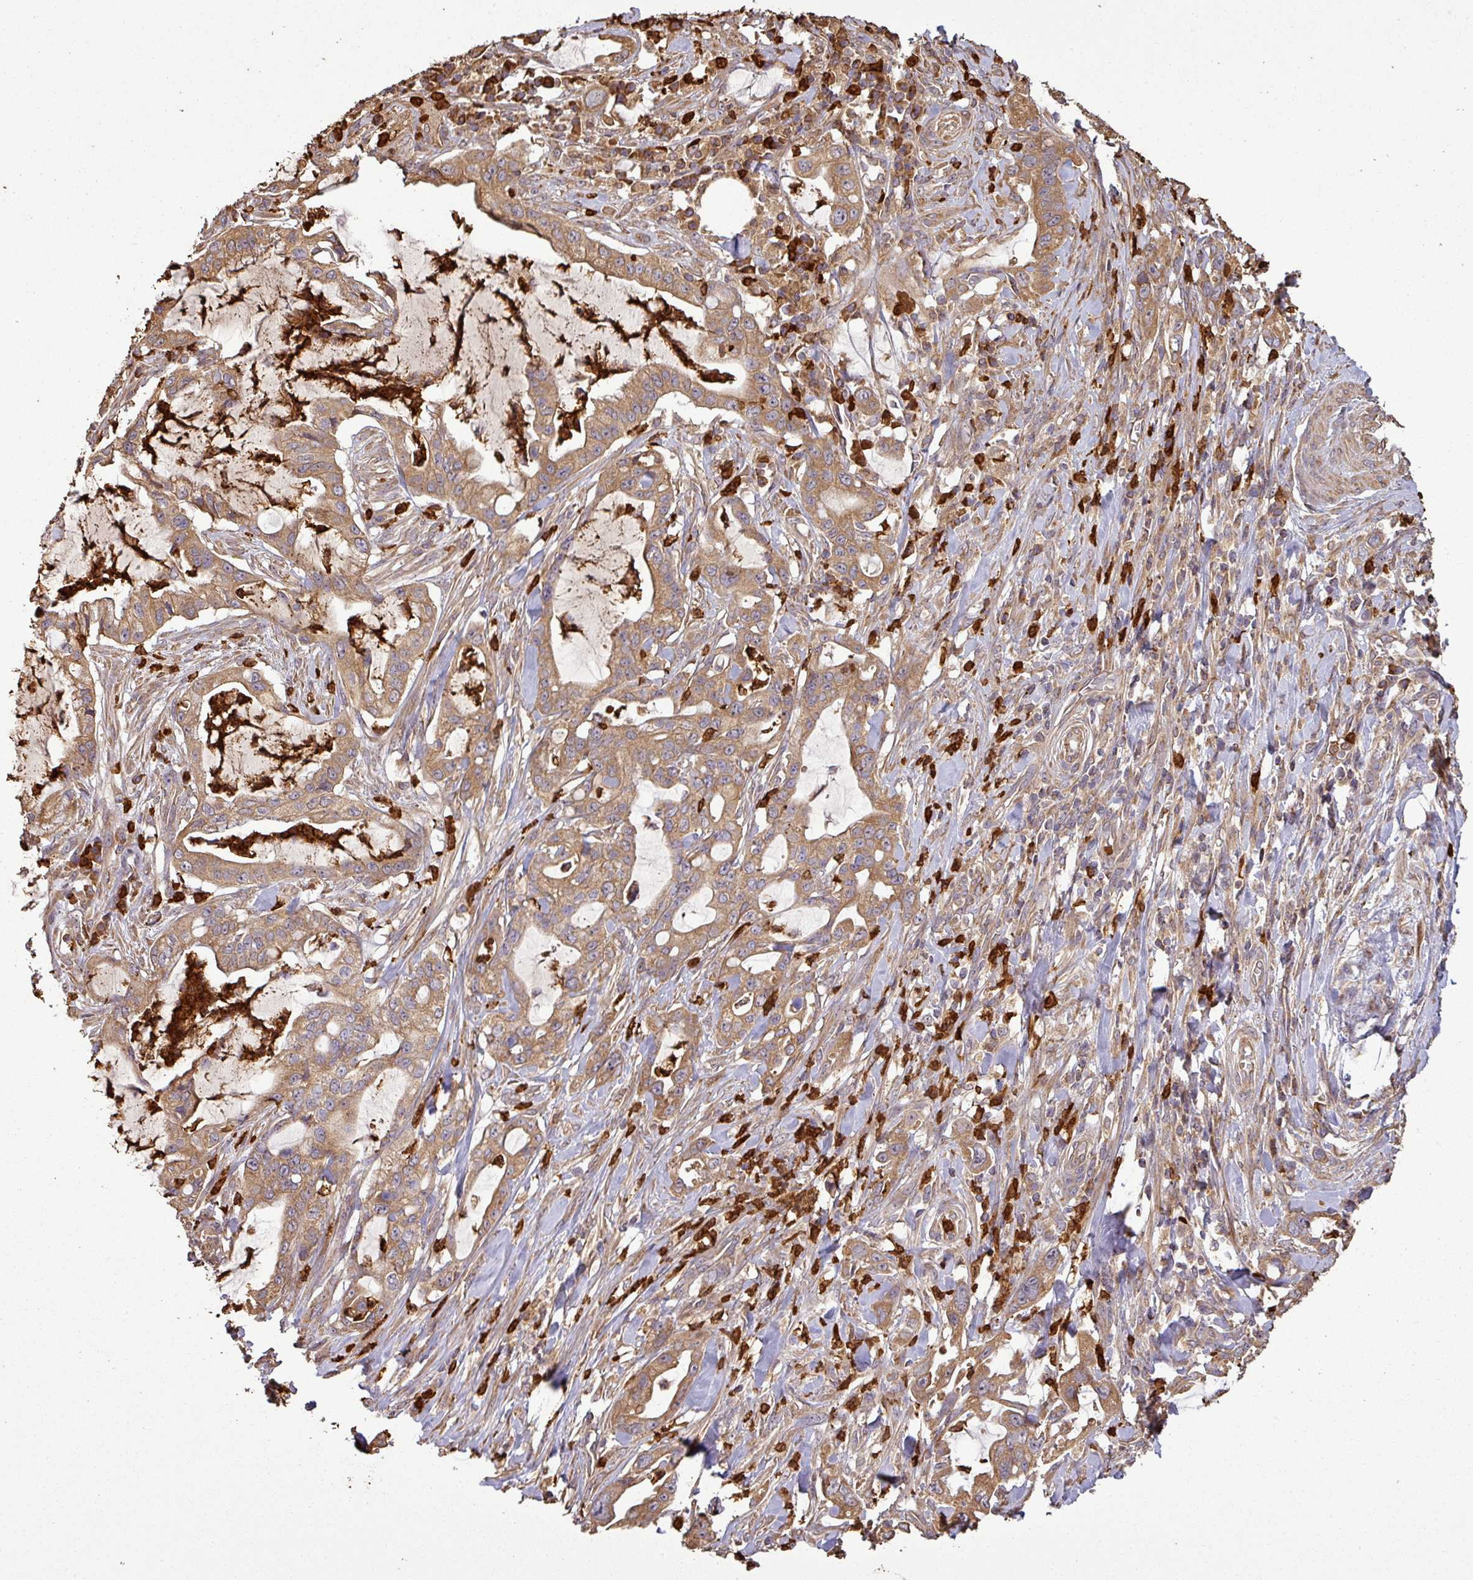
{"staining": {"intensity": "moderate", "quantity": ">75%", "location": "cytoplasmic/membranous"}, "tissue": "pancreatic cancer", "cell_type": "Tumor cells", "image_type": "cancer", "snomed": [{"axis": "morphology", "description": "Adenocarcinoma, NOS"}, {"axis": "topography", "description": "Pancreas"}], "caption": "Immunohistochemical staining of human pancreatic cancer demonstrates moderate cytoplasmic/membranous protein positivity in approximately >75% of tumor cells.", "gene": "PLEKHM1", "patient": {"sex": "female", "age": 61}}